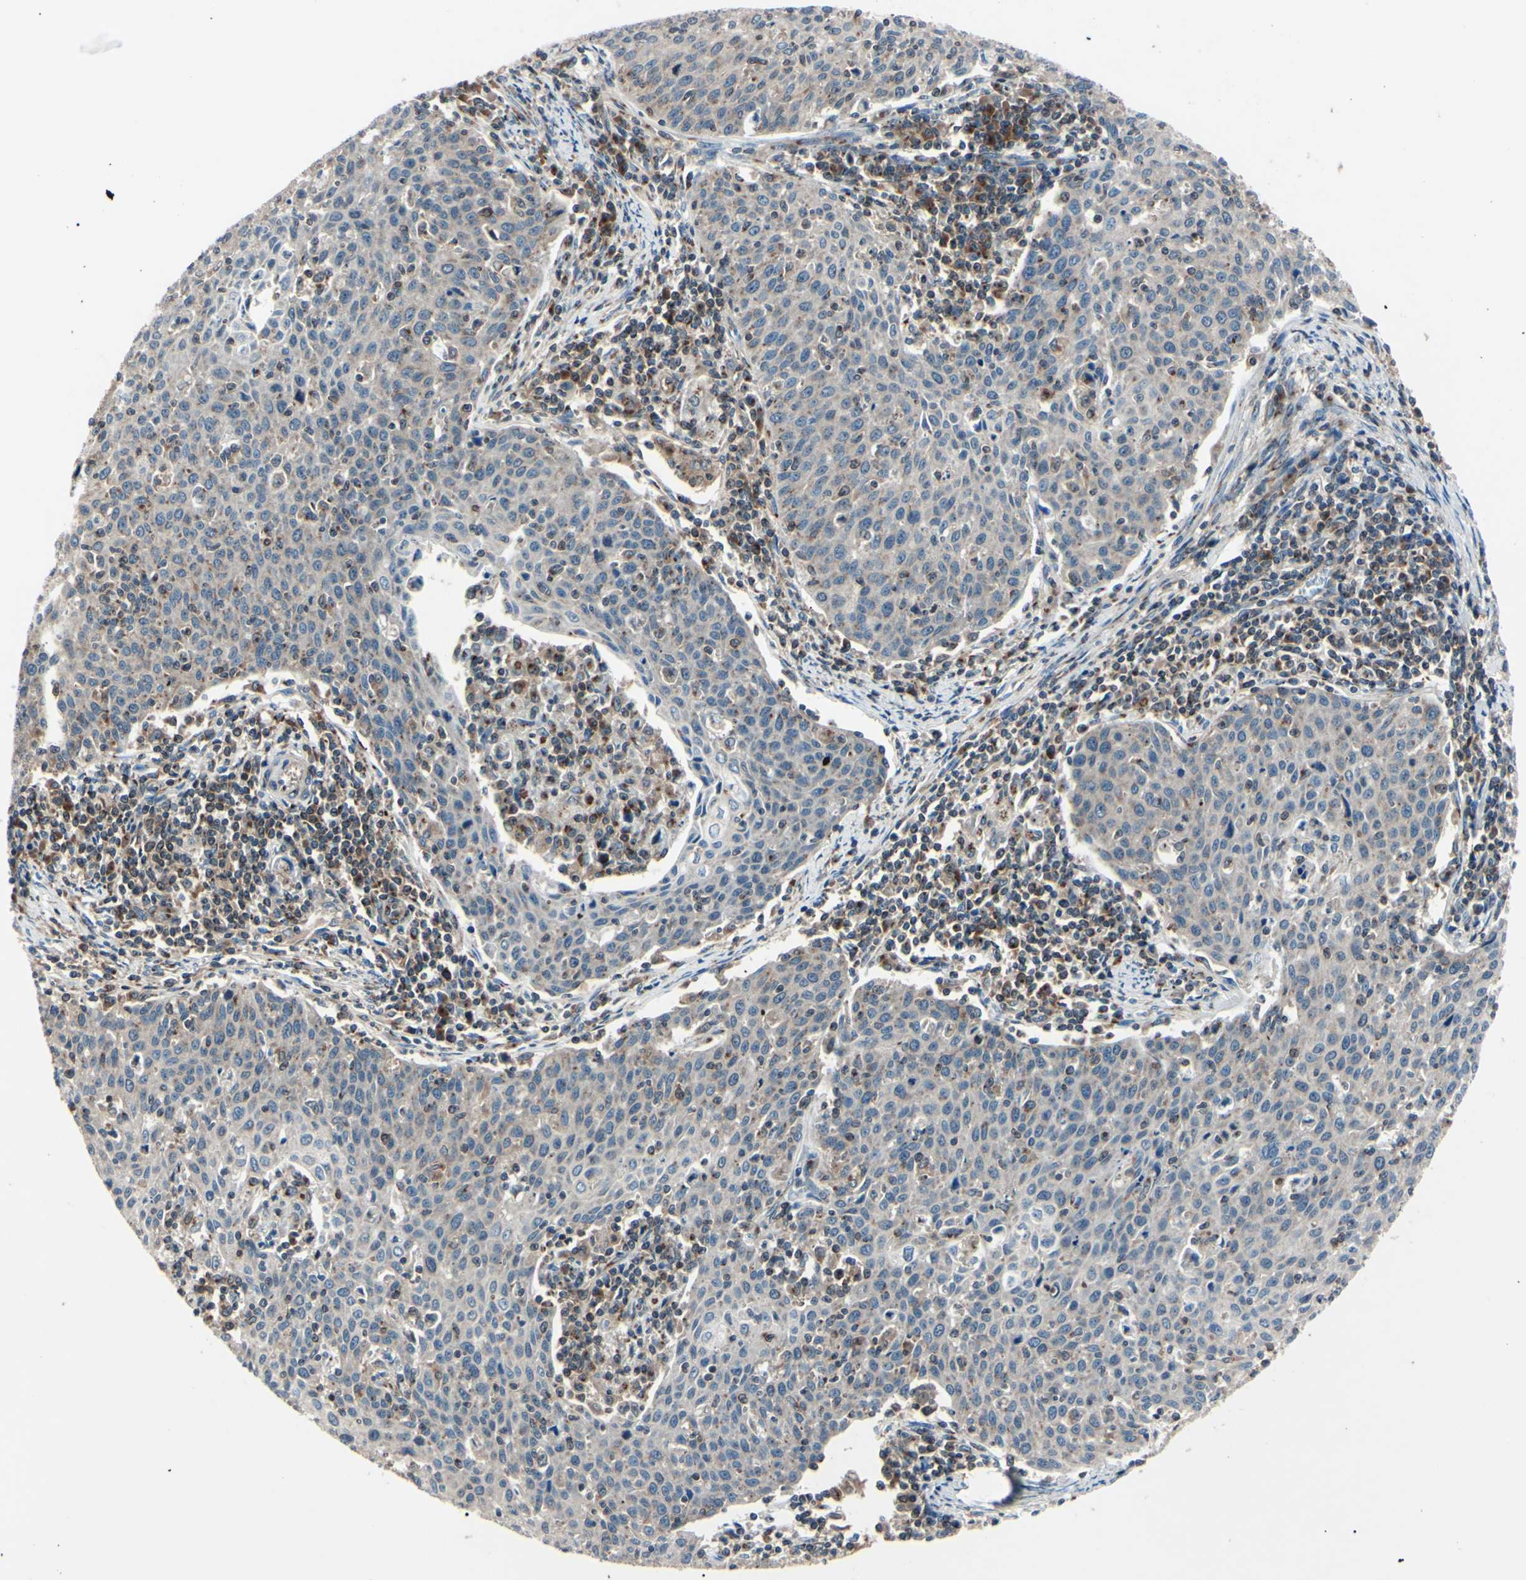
{"staining": {"intensity": "weak", "quantity": "25%-75%", "location": "cytoplasmic/membranous"}, "tissue": "cervical cancer", "cell_type": "Tumor cells", "image_type": "cancer", "snomed": [{"axis": "morphology", "description": "Squamous cell carcinoma, NOS"}, {"axis": "topography", "description": "Cervix"}], "caption": "Tumor cells reveal weak cytoplasmic/membranous positivity in approximately 25%-75% of cells in cervical cancer. (DAB IHC, brown staining for protein, blue staining for nuclei).", "gene": "MAPRE1", "patient": {"sex": "female", "age": 38}}